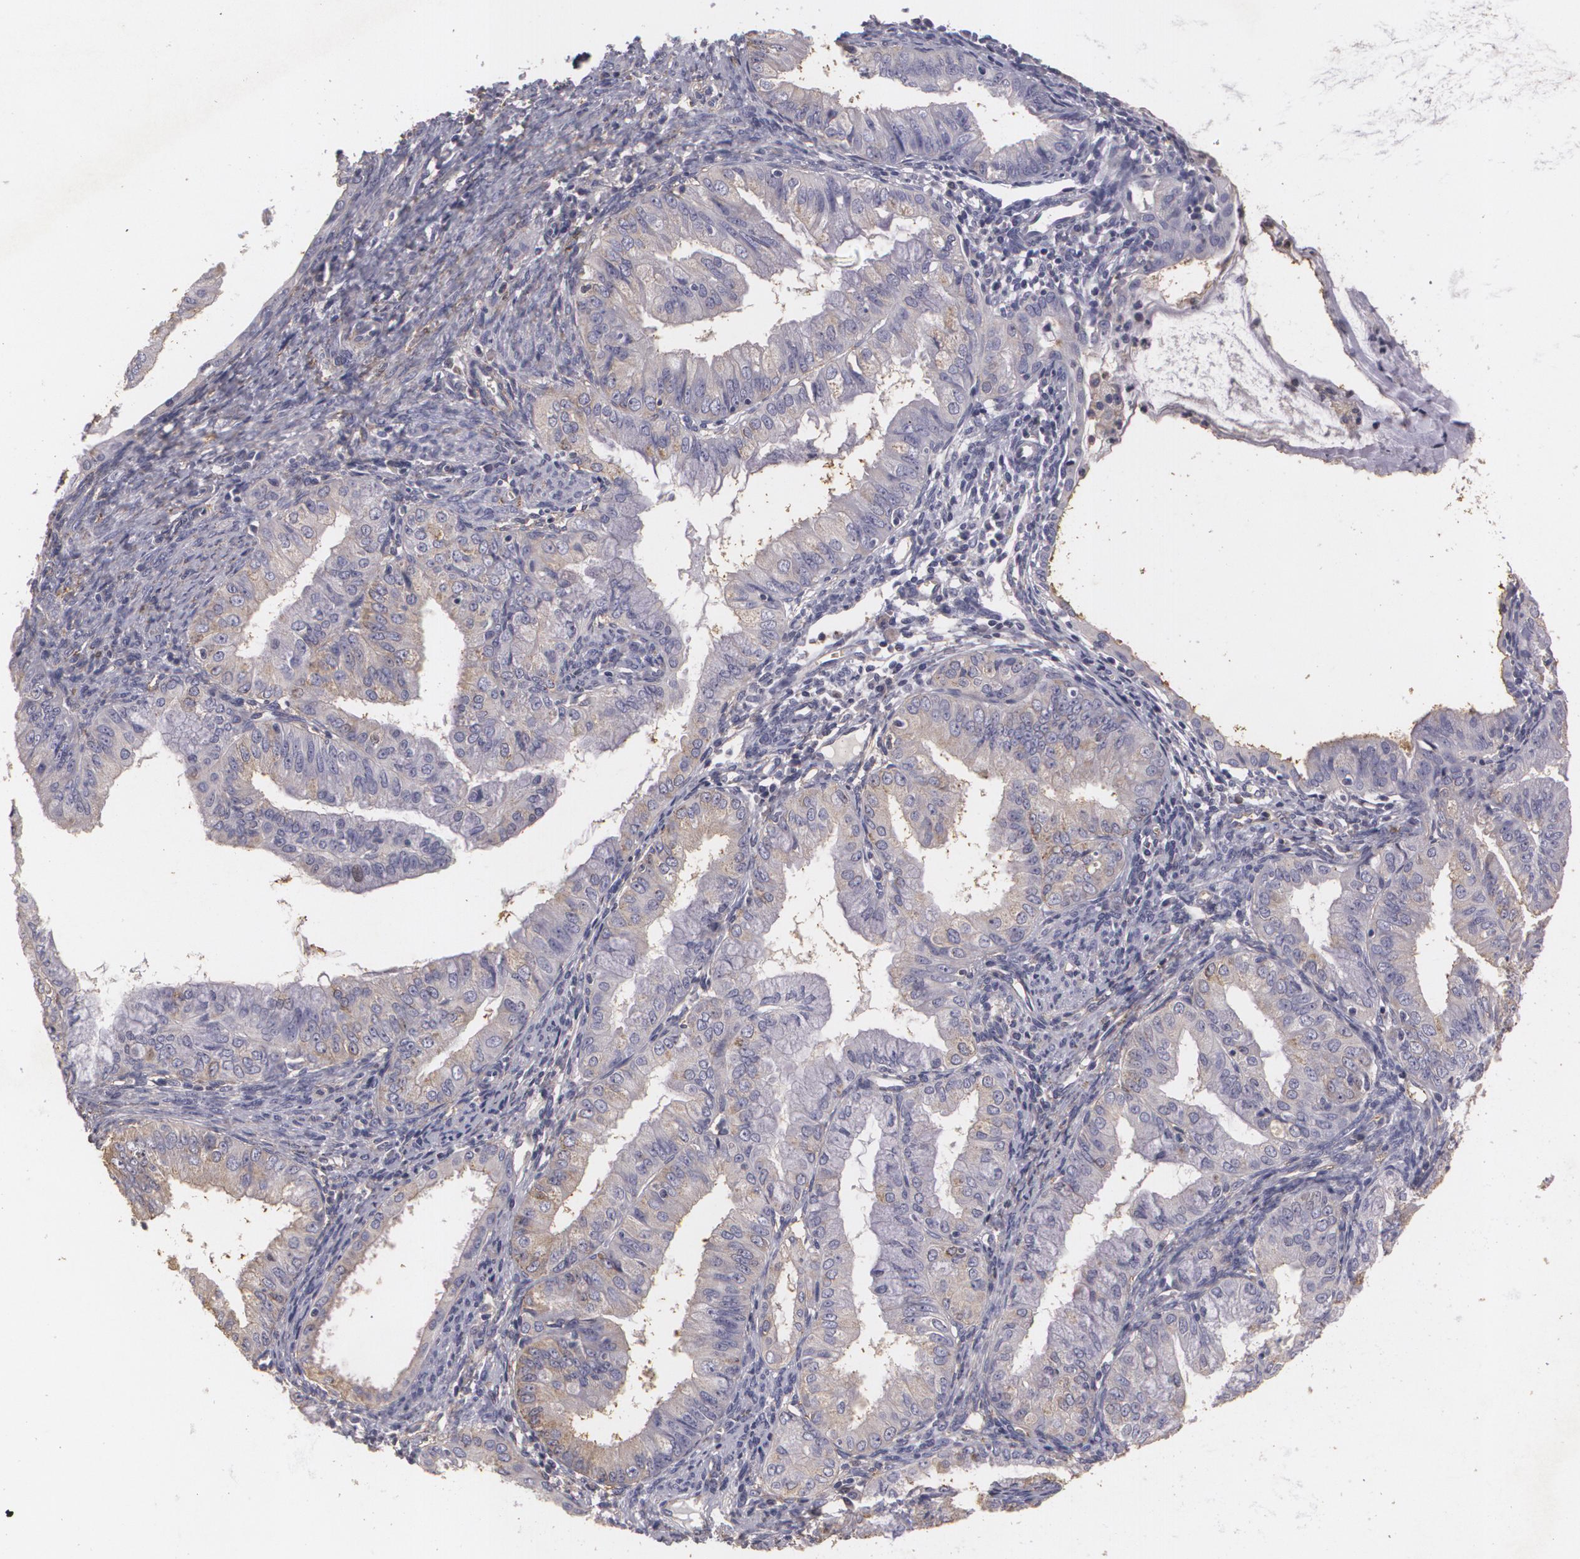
{"staining": {"intensity": "weak", "quantity": "25%-75%", "location": "cytoplasmic/membranous"}, "tissue": "endometrial cancer", "cell_type": "Tumor cells", "image_type": "cancer", "snomed": [{"axis": "morphology", "description": "Adenocarcinoma, NOS"}, {"axis": "topography", "description": "Endometrium"}], "caption": "Weak cytoplasmic/membranous protein expression is identified in about 25%-75% of tumor cells in endometrial cancer (adenocarcinoma).", "gene": "KCNA4", "patient": {"sex": "female", "age": 76}}